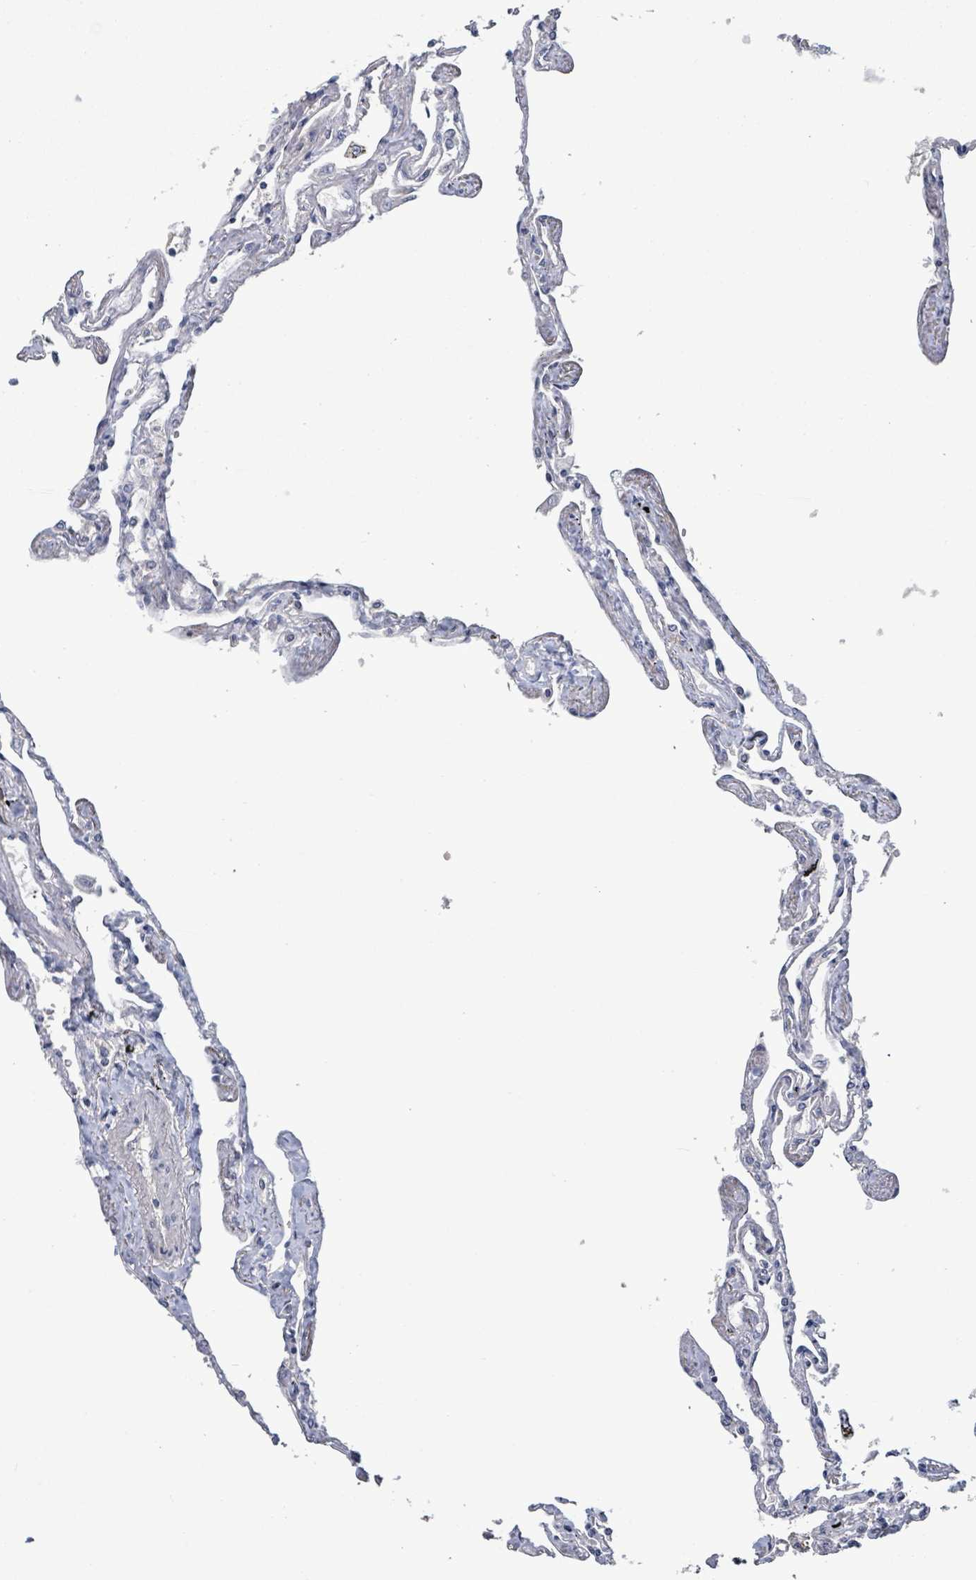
{"staining": {"intensity": "negative", "quantity": "none", "location": "none"}, "tissue": "lung", "cell_type": "Alveolar cells", "image_type": "normal", "snomed": [{"axis": "morphology", "description": "Normal tissue, NOS"}, {"axis": "topography", "description": "Lung"}], "caption": "An IHC photomicrograph of benign lung is shown. There is no staining in alveolar cells of lung. Nuclei are stained in blue.", "gene": "LILRA4", "patient": {"sex": "female", "age": 67}}